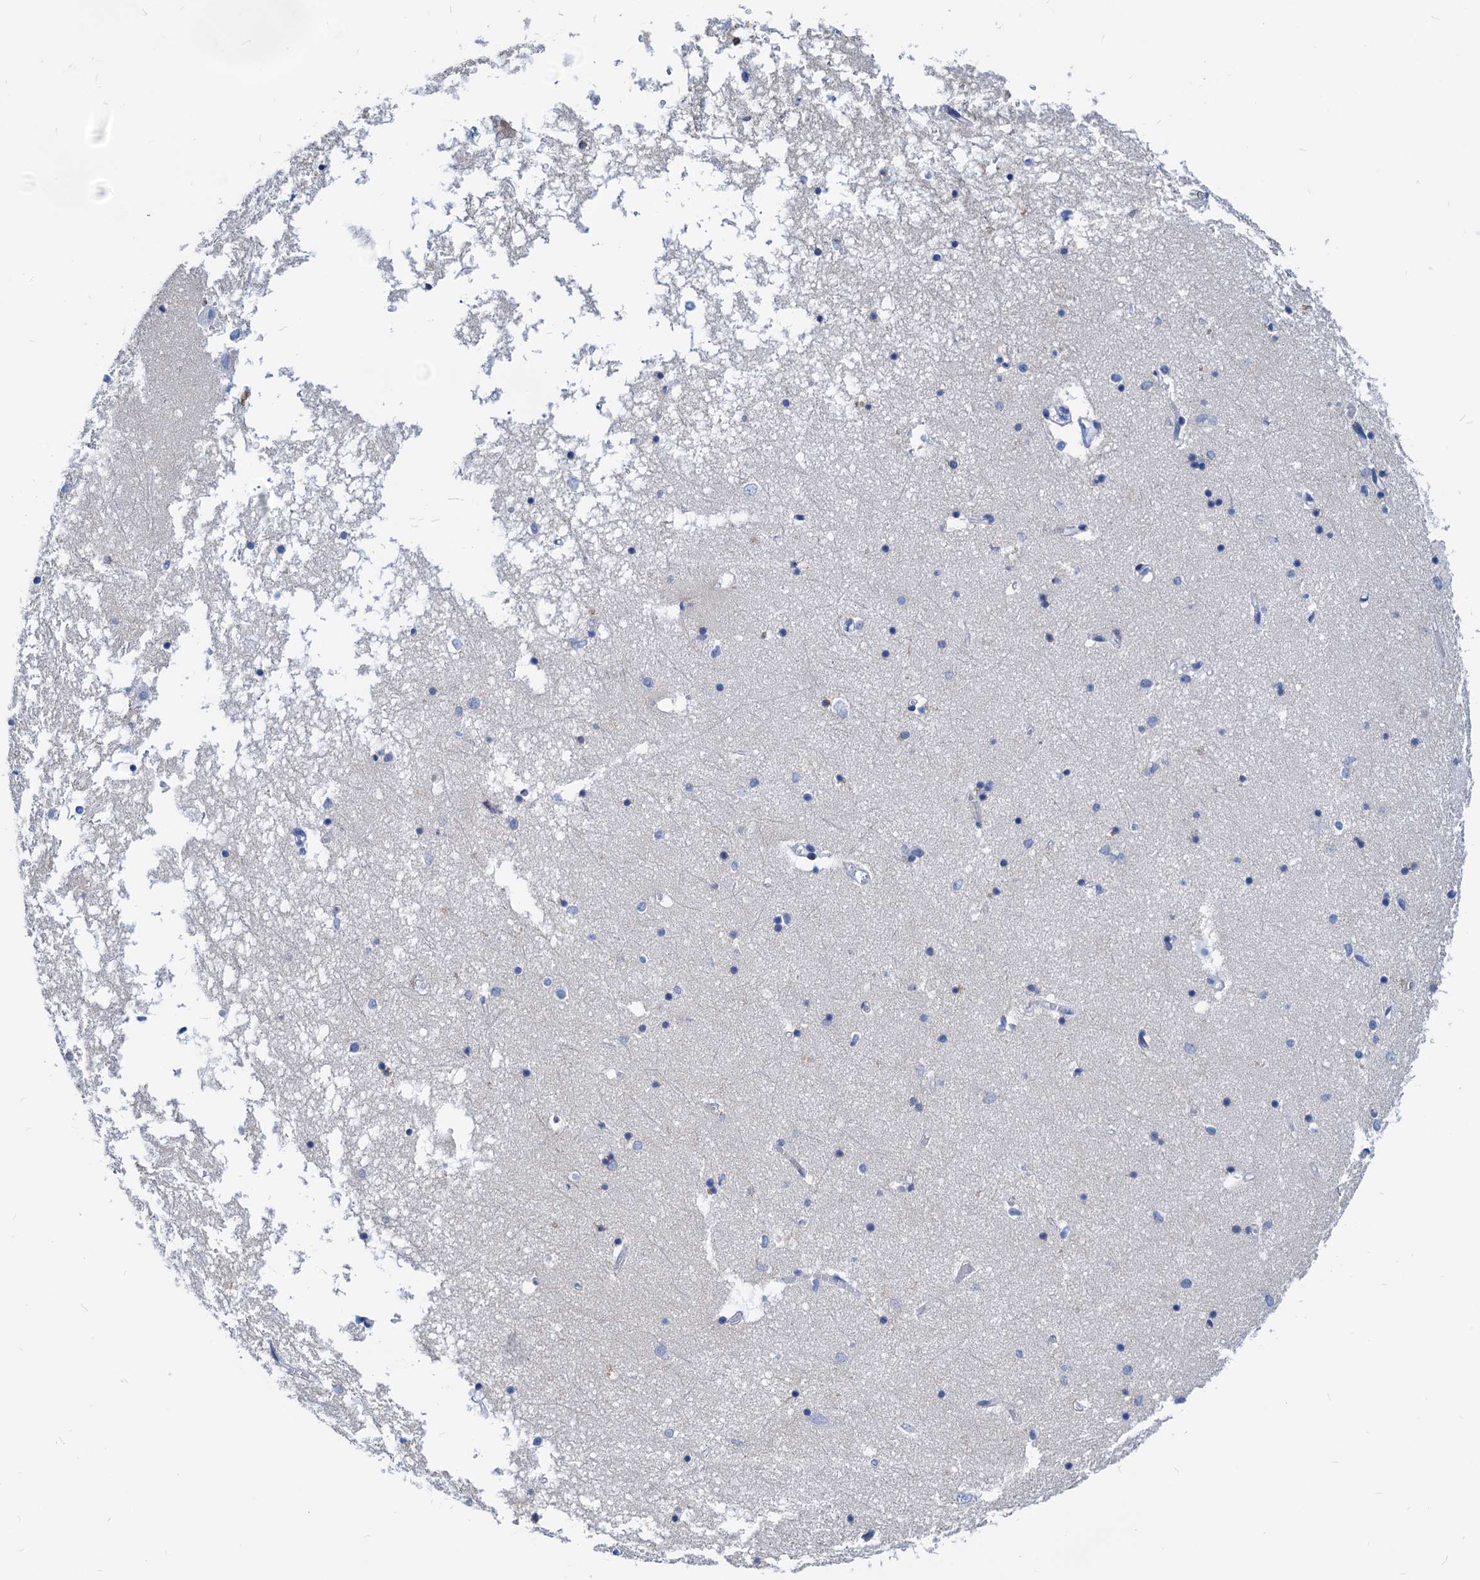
{"staining": {"intensity": "negative", "quantity": "none", "location": "none"}, "tissue": "hippocampus", "cell_type": "Glial cells", "image_type": "normal", "snomed": [{"axis": "morphology", "description": "Normal tissue, NOS"}, {"axis": "topography", "description": "Hippocampus"}], "caption": "A high-resolution micrograph shows immunohistochemistry staining of benign hippocampus, which shows no significant expression in glial cells.", "gene": "LCP2", "patient": {"sex": "male", "age": 70}}